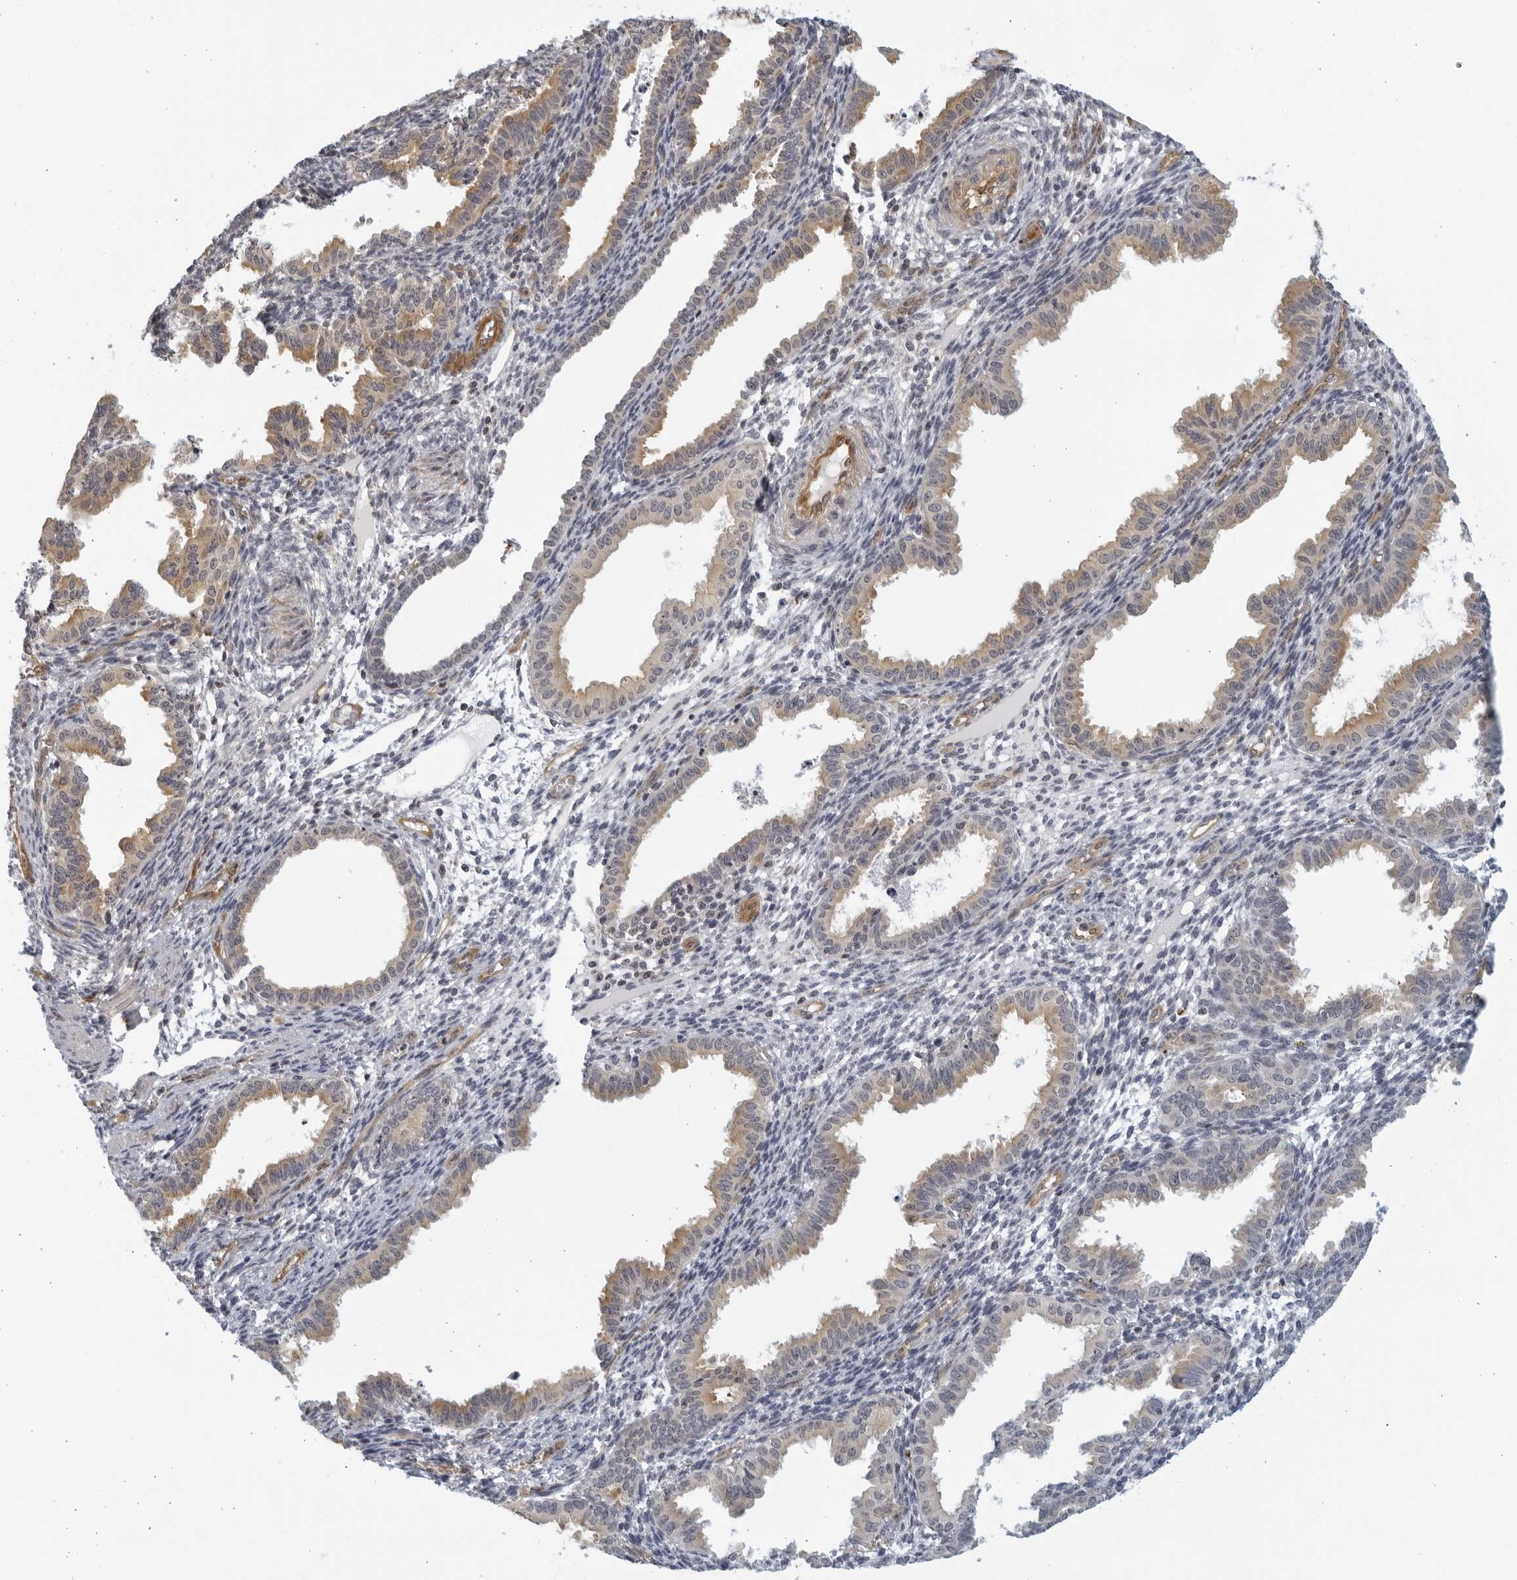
{"staining": {"intensity": "negative", "quantity": "none", "location": "none"}, "tissue": "endometrium", "cell_type": "Cells in endometrial stroma", "image_type": "normal", "snomed": [{"axis": "morphology", "description": "Normal tissue, NOS"}, {"axis": "topography", "description": "Endometrium"}], "caption": "Immunohistochemistry image of benign endometrium: endometrium stained with DAB demonstrates no significant protein expression in cells in endometrial stroma.", "gene": "SERTAD4", "patient": {"sex": "female", "age": 33}}